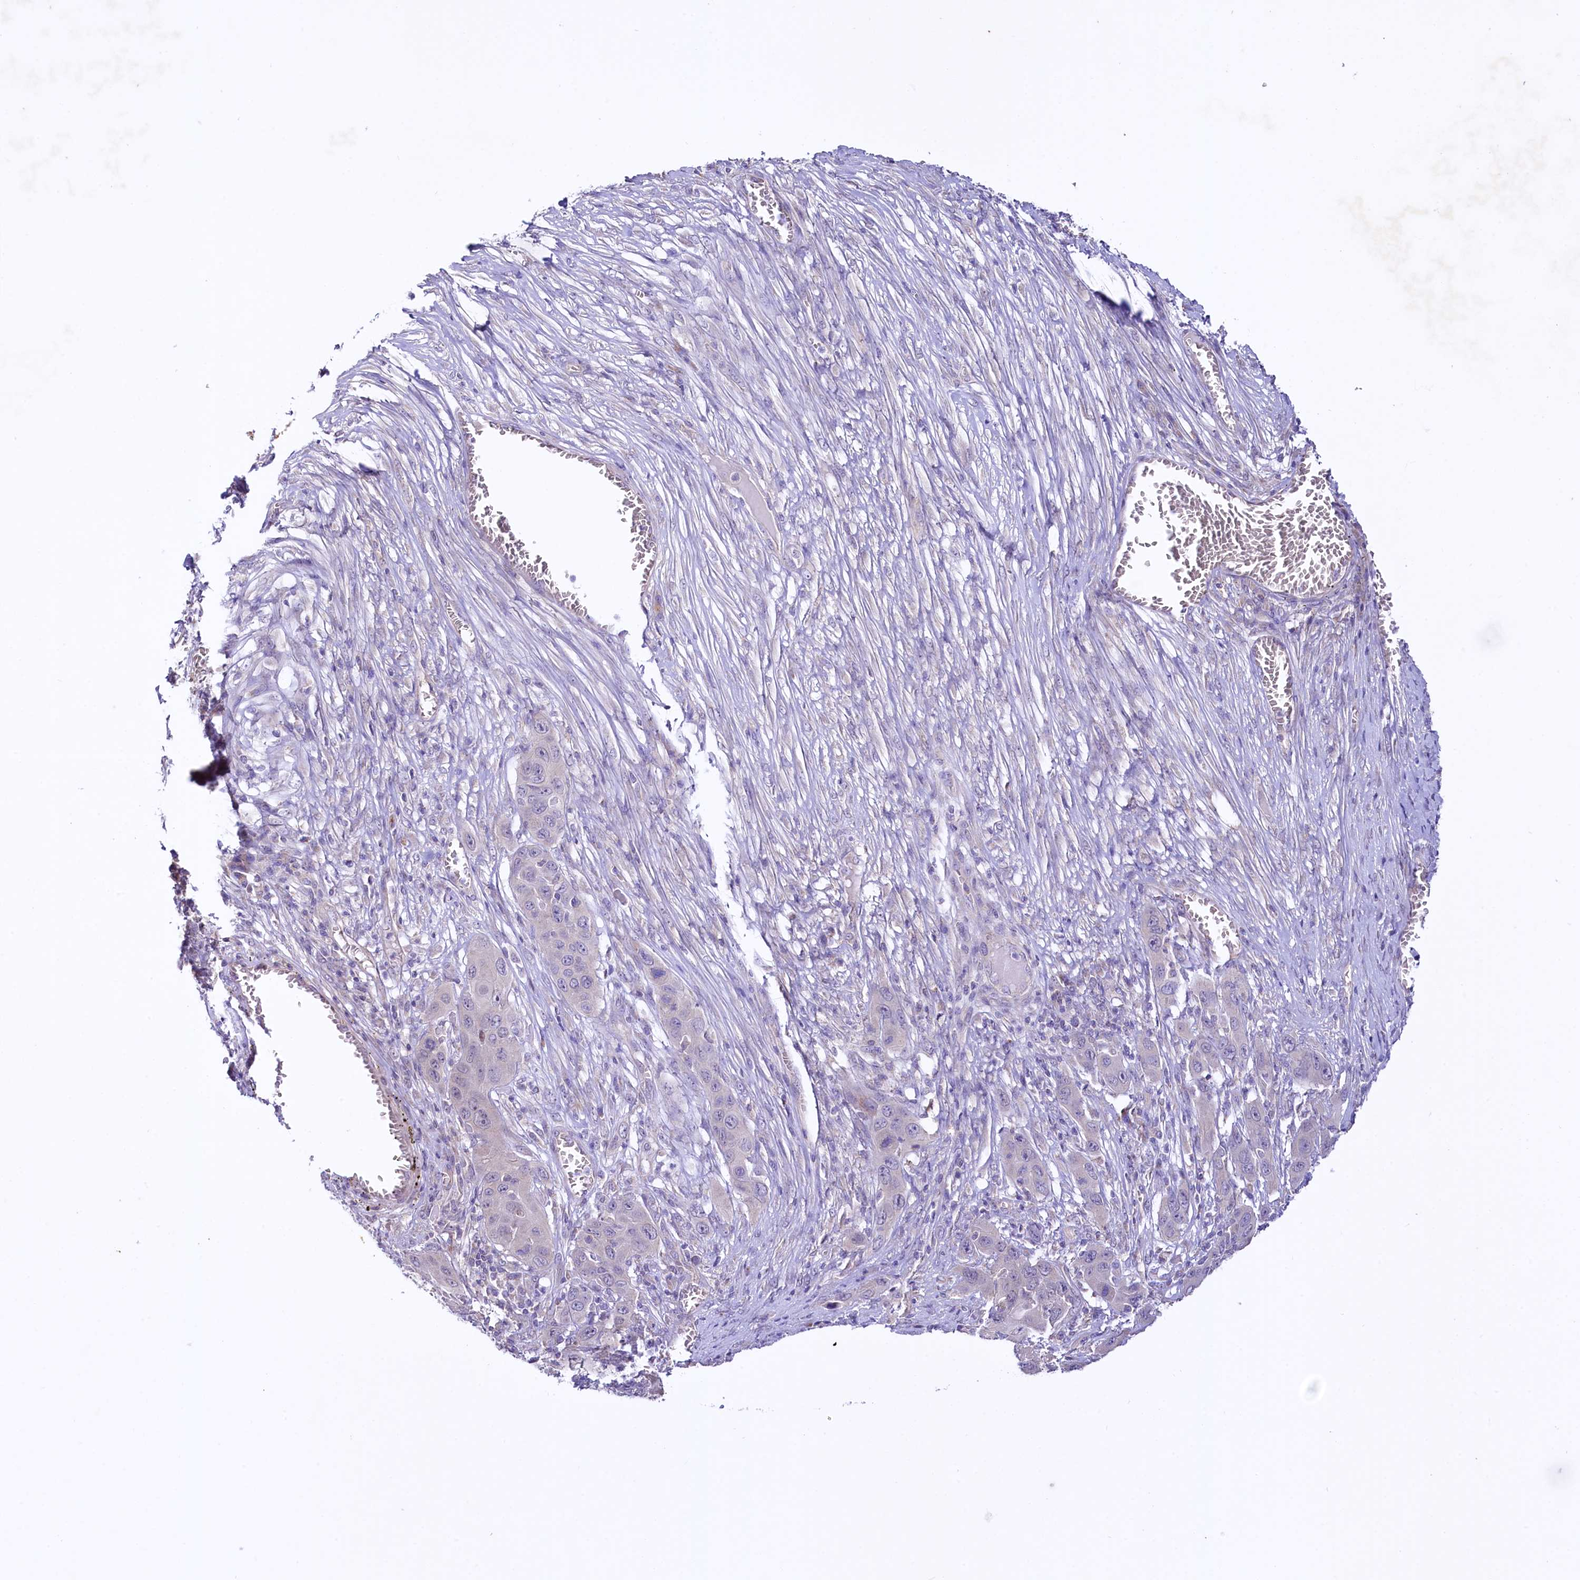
{"staining": {"intensity": "negative", "quantity": "none", "location": "none"}, "tissue": "skin cancer", "cell_type": "Tumor cells", "image_type": "cancer", "snomed": [{"axis": "morphology", "description": "Squamous cell carcinoma, NOS"}, {"axis": "topography", "description": "Skin"}], "caption": "Skin cancer (squamous cell carcinoma) stained for a protein using IHC reveals no staining tumor cells.", "gene": "CEP295", "patient": {"sex": "male", "age": 55}}